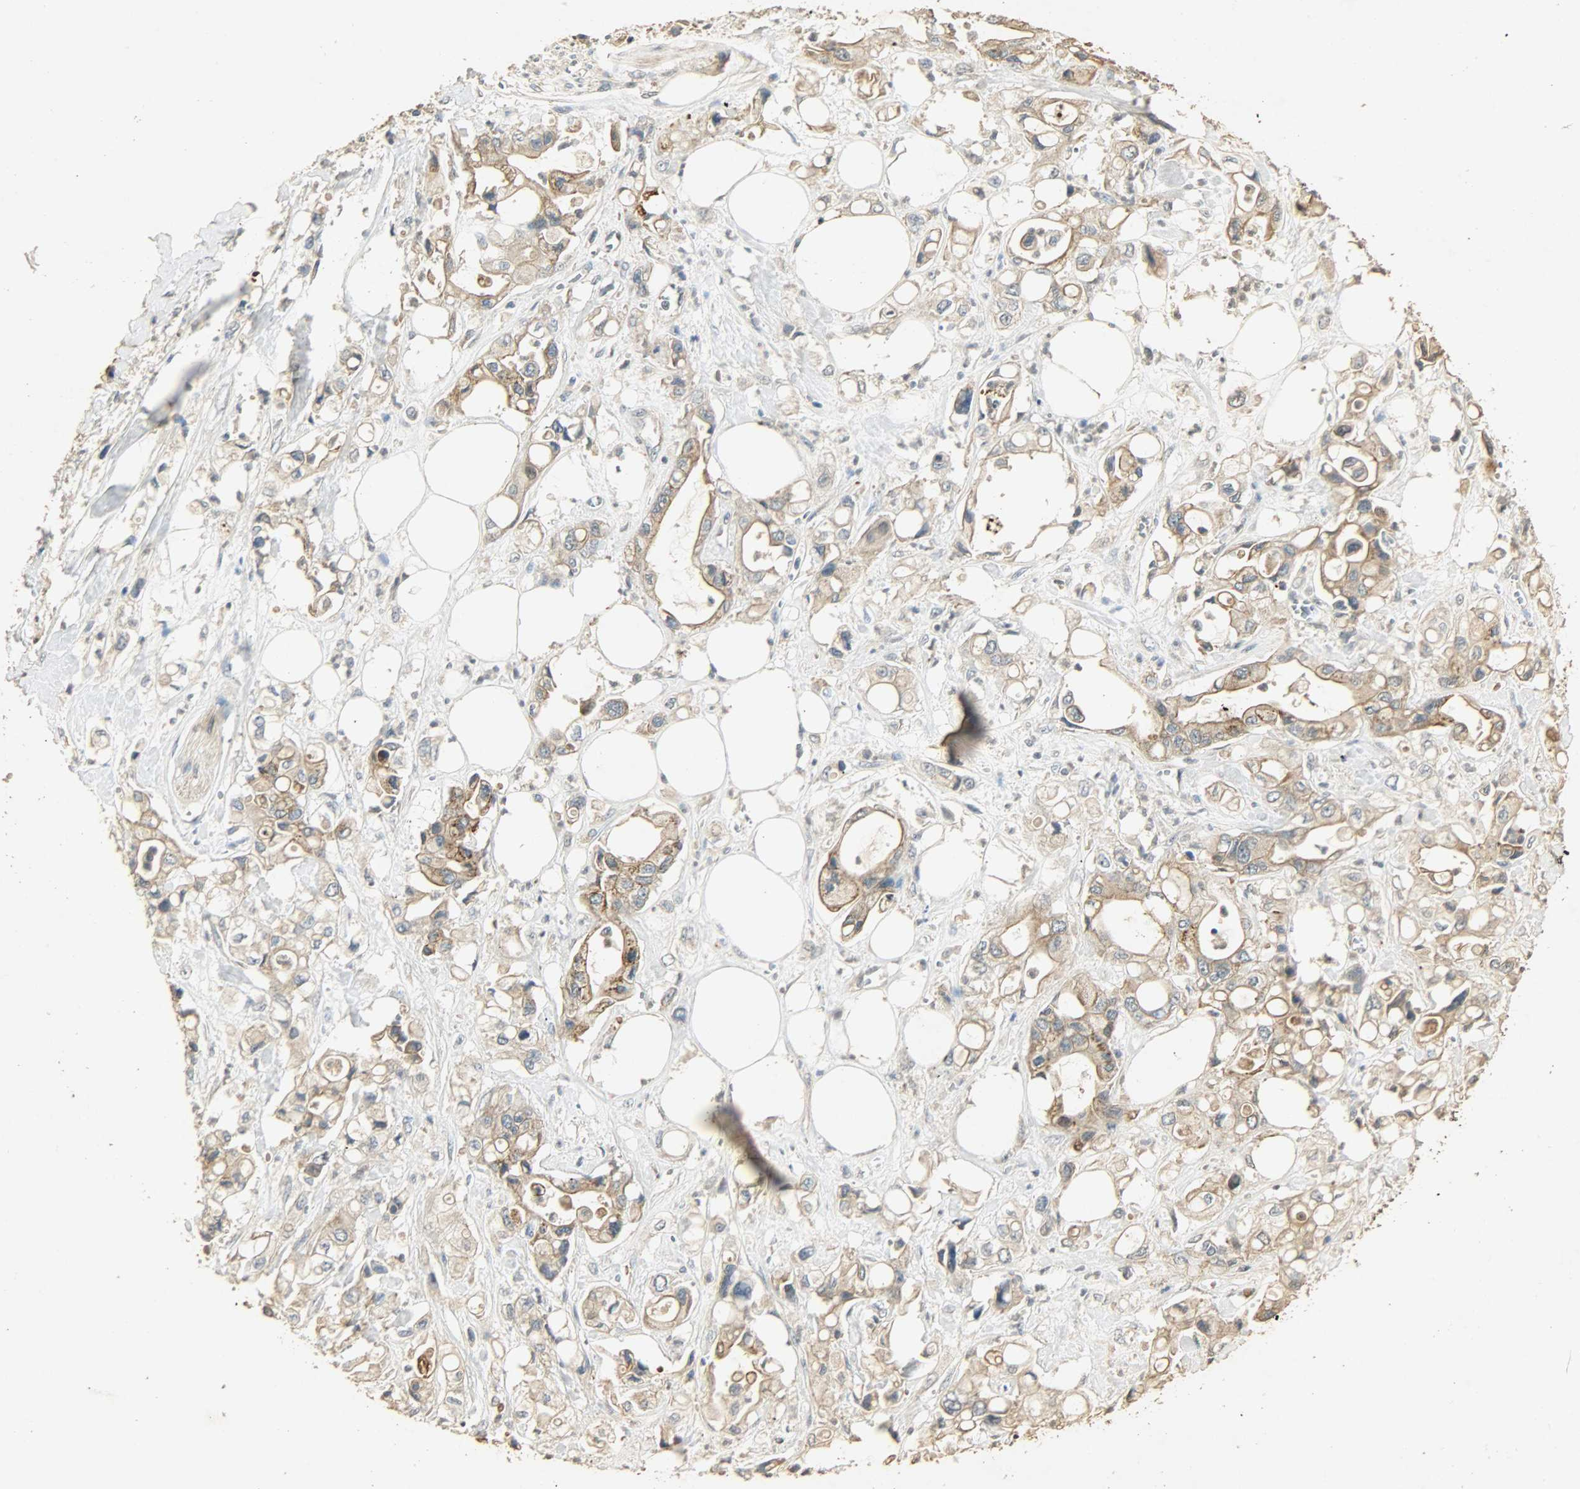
{"staining": {"intensity": "moderate", "quantity": ">75%", "location": "cytoplasmic/membranous"}, "tissue": "pancreatic cancer", "cell_type": "Tumor cells", "image_type": "cancer", "snomed": [{"axis": "morphology", "description": "Adenocarcinoma, NOS"}, {"axis": "topography", "description": "Pancreas"}], "caption": "Pancreatic adenocarcinoma was stained to show a protein in brown. There is medium levels of moderate cytoplasmic/membranous staining in about >75% of tumor cells. (DAB IHC, brown staining for protein, blue staining for nuclei).", "gene": "ATP2B1", "patient": {"sex": "male", "age": 70}}